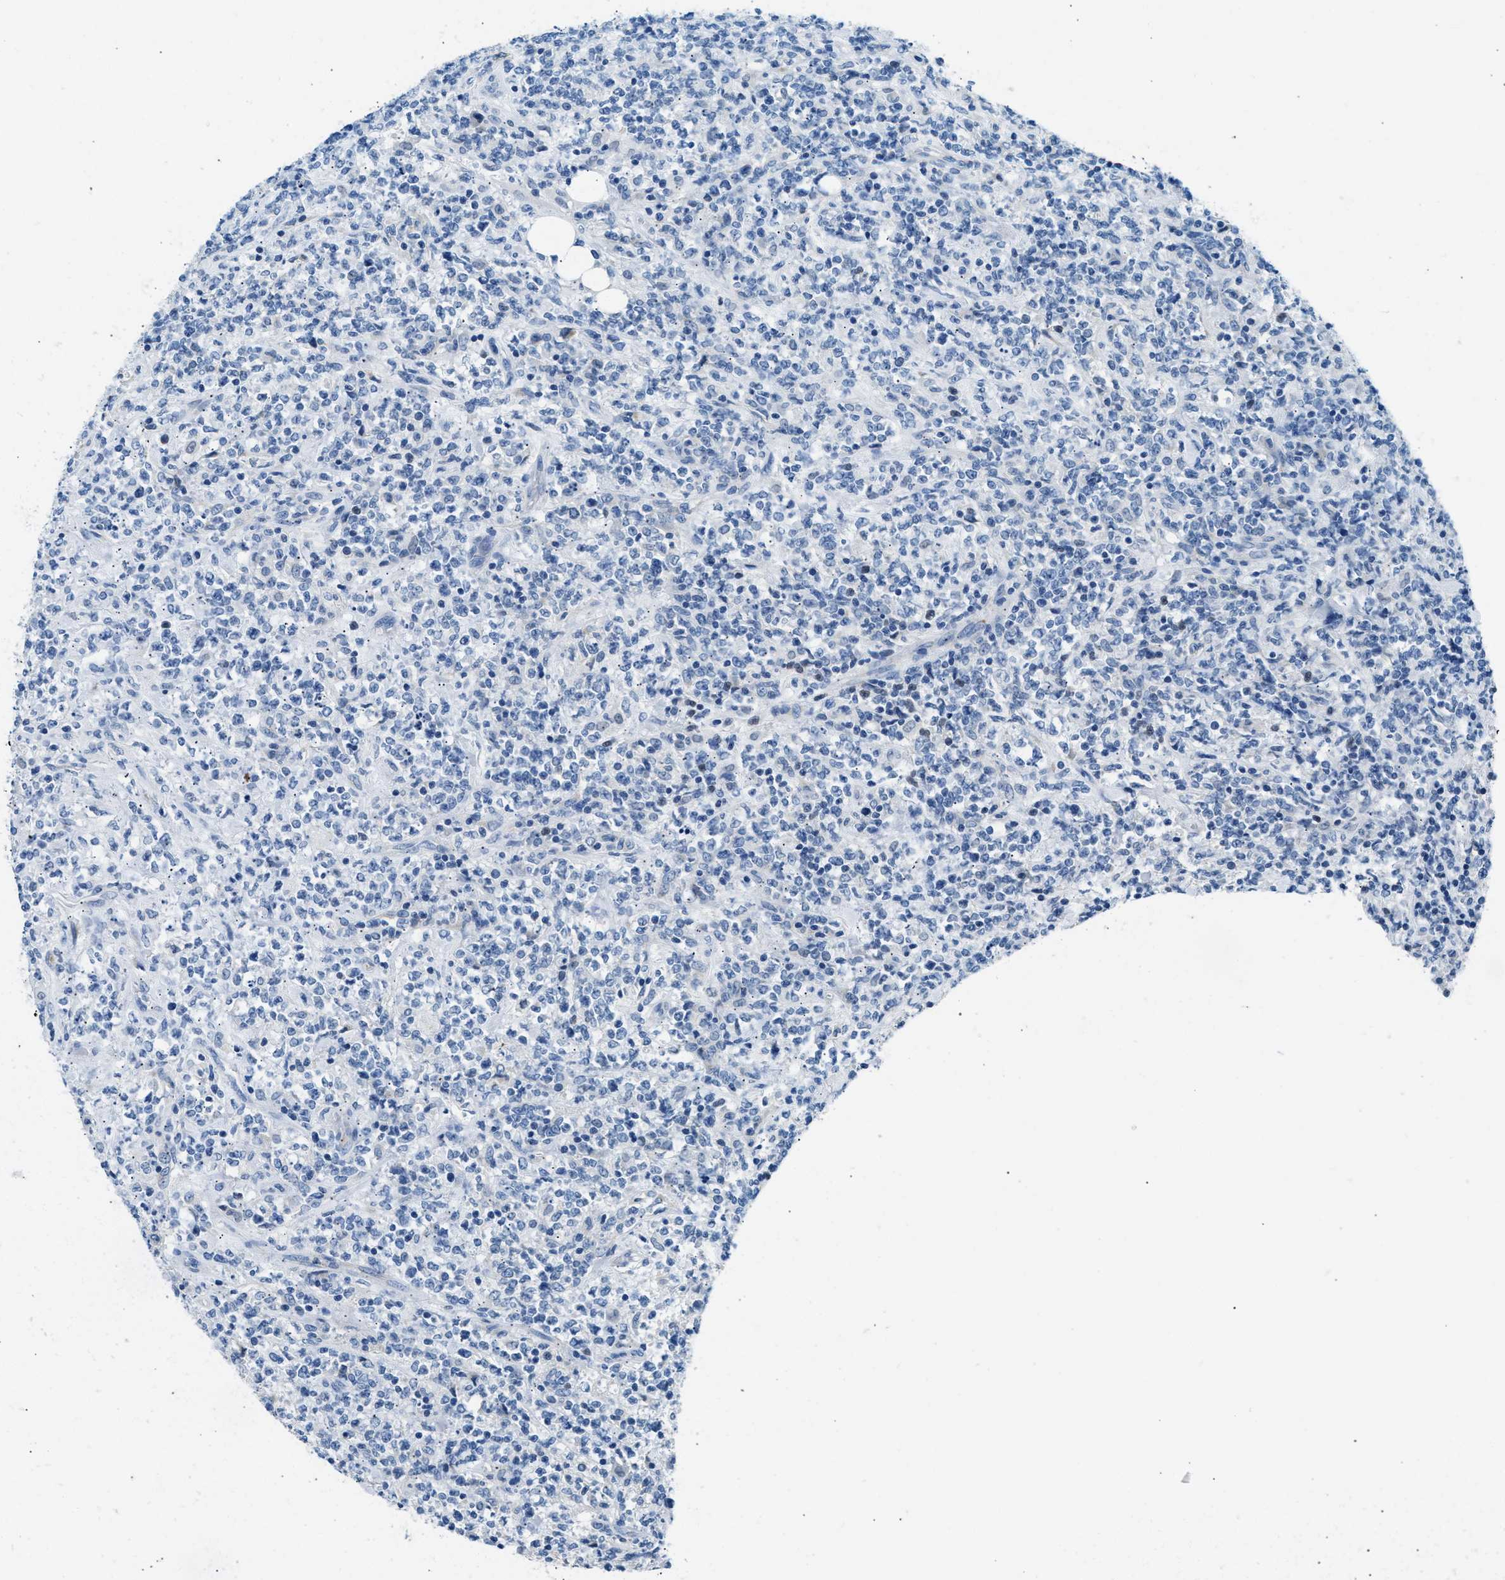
{"staining": {"intensity": "negative", "quantity": "none", "location": "none"}, "tissue": "lymphoma", "cell_type": "Tumor cells", "image_type": "cancer", "snomed": [{"axis": "morphology", "description": "Malignant lymphoma, non-Hodgkin's type, High grade"}, {"axis": "topography", "description": "Soft tissue"}], "caption": "DAB (3,3'-diaminobenzidine) immunohistochemical staining of malignant lymphoma, non-Hodgkin's type (high-grade) demonstrates no significant staining in tumor cells.", "gene": "CLDN18", "patient": {"sex": "male", "age": 18}}